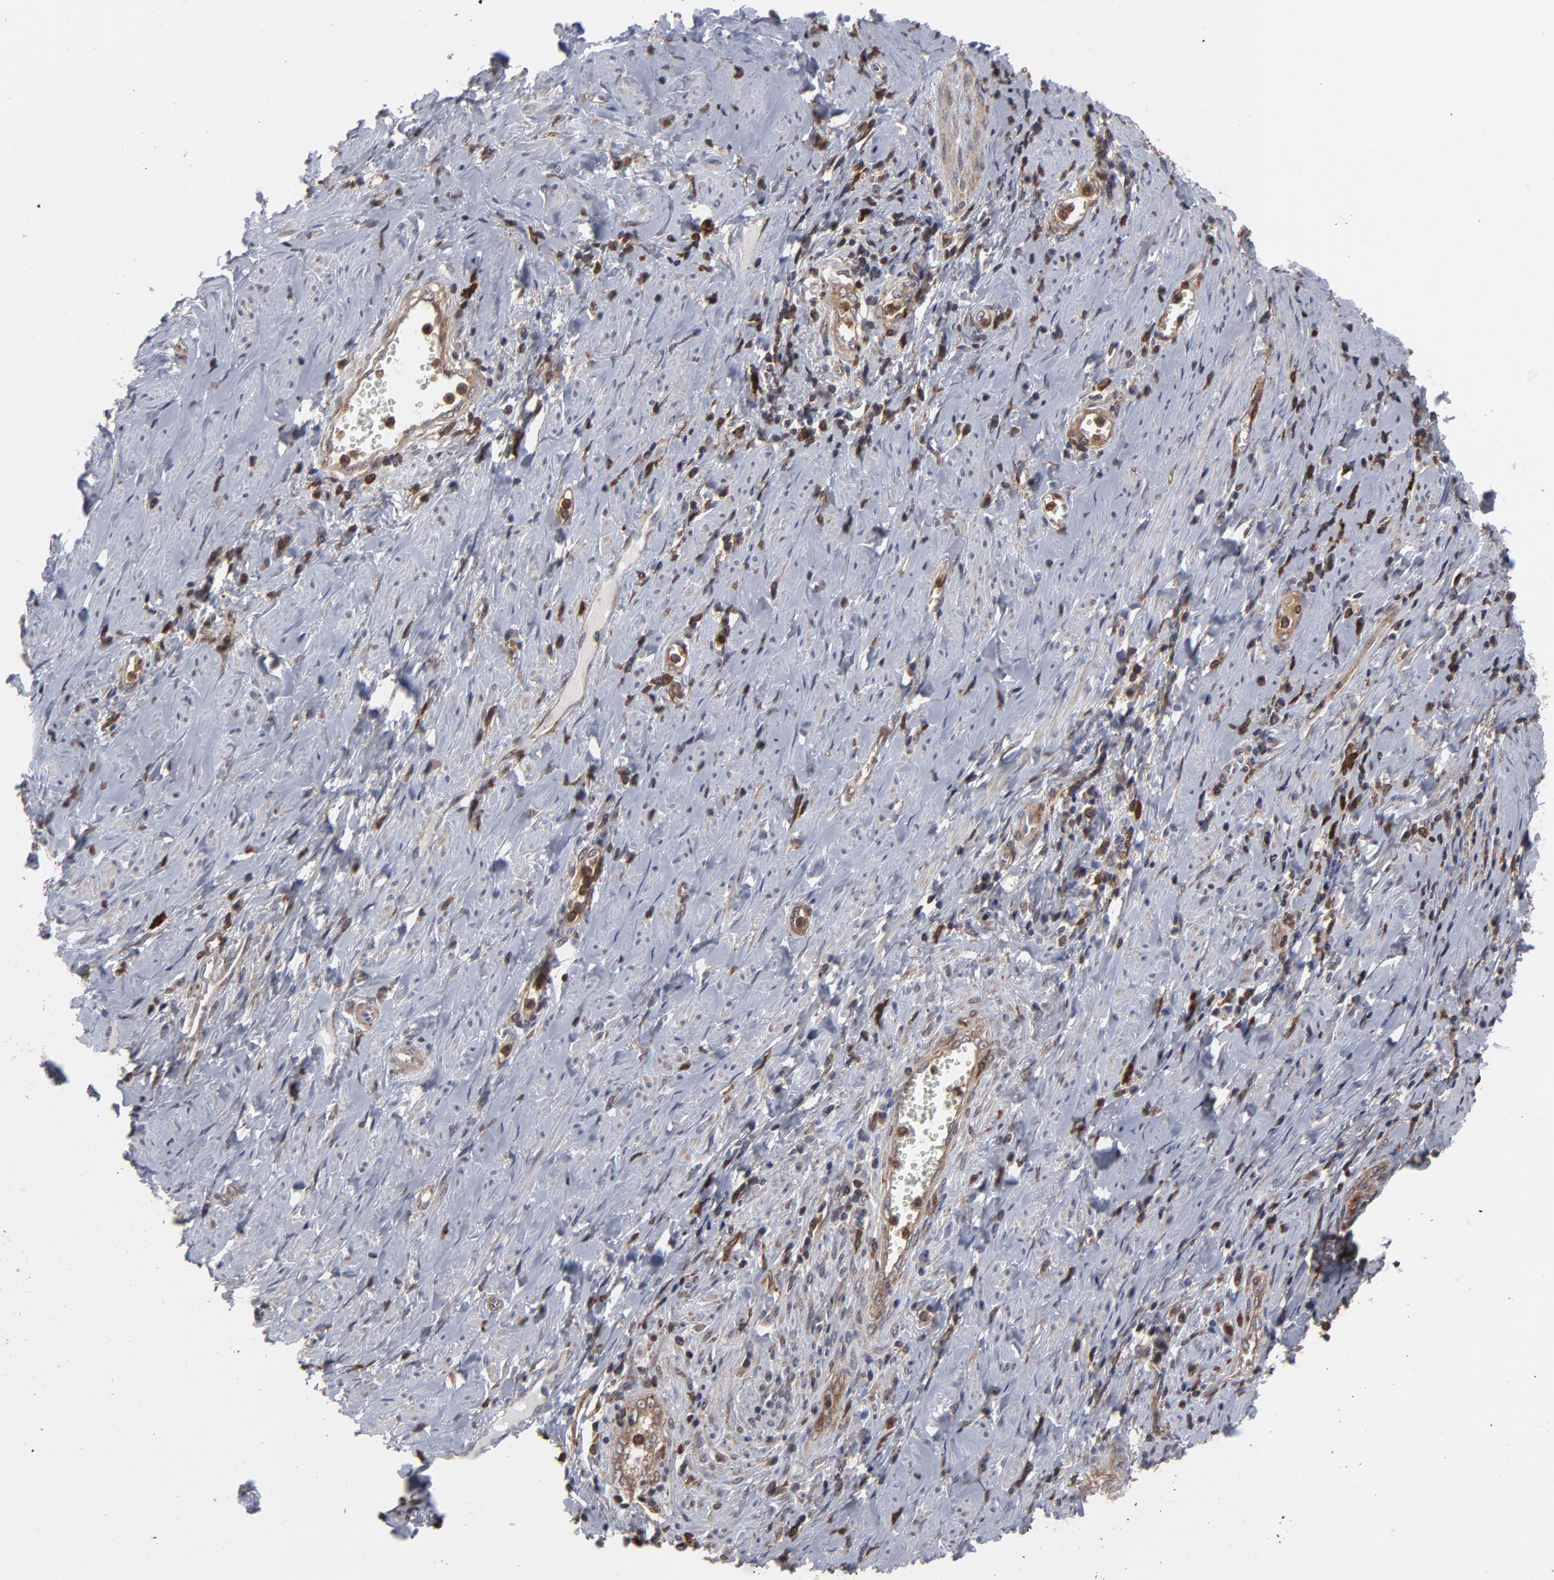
{"staining": {"intensity": "moderate", "quantity": ">75%", "location": "cytoplasmic/membranous"}, "tissue": "cervical cancer", "cell_type": "Tumor cells", "image_type": "cancer", "snomed": [{"axis": "morphology", "description": "Squamous cell carcinoma, NOS"}, {"axis": "topography", "description": "Cervix"}], "caption": "There is medium levels of moderate cytoplasmic/membranous positivity in tumor cells of cervical cancer (squamous cell carcinoma), as demonstrated by immunohistochemical staining (brown color).", "gene": "MAP2K1", "patient": {"sex": "female", "age": 53}}